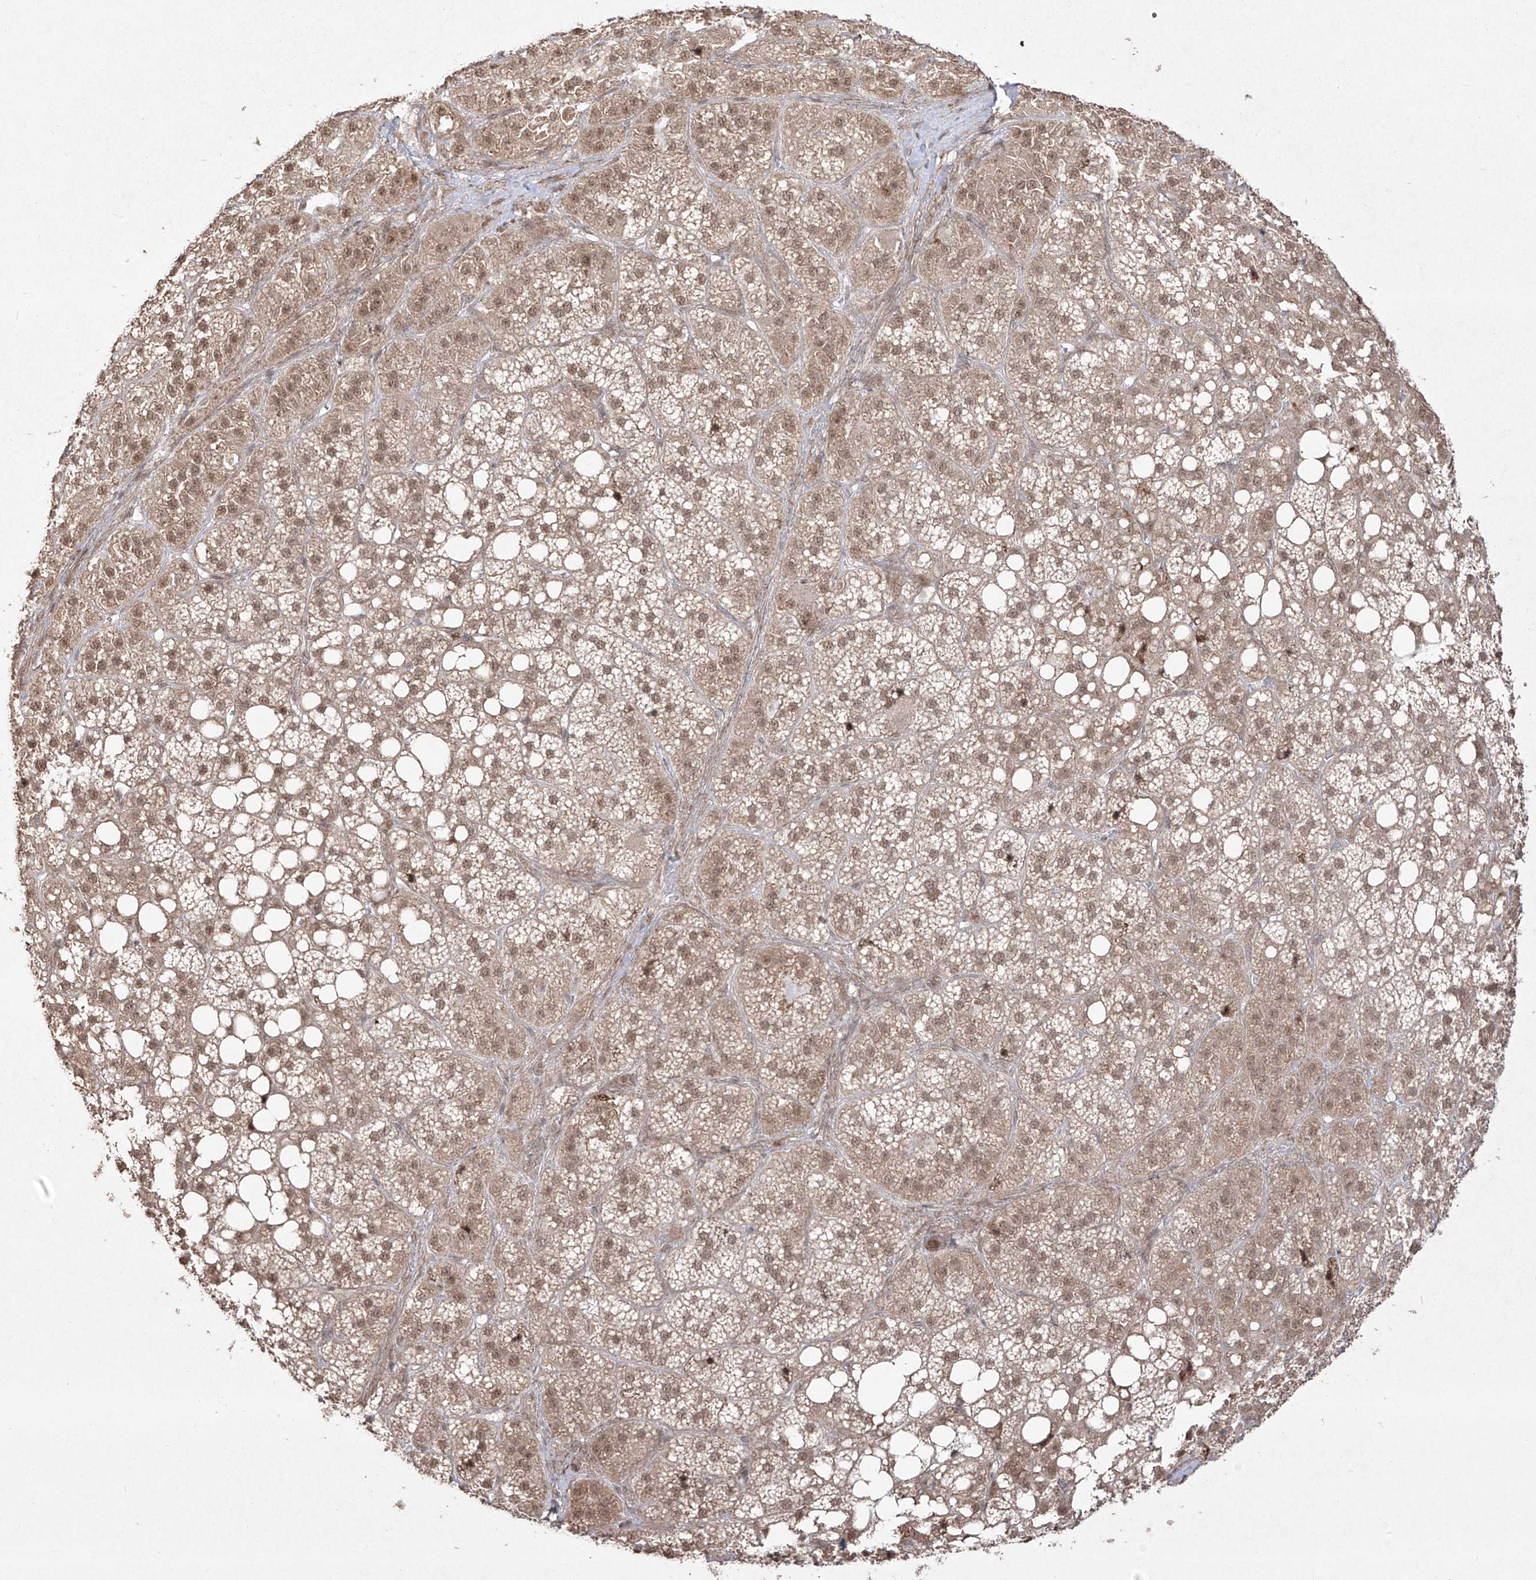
{"staining": {"intensity": "strong", "quantity": "25%-75%", "location": "cytoplasmic/membranous,nuclear"}, "tissue": "adrenal gland", "cell_type": "Glandular cells", "image_type": "normal", "snomed": [{"axis": "morphology", "description": "Normal tissue, NOS"}, {"axis": "topography", "description": "Adrenal gland"}], "caption": "A high amount of strong cytoplasmic/membranous,nuclear staining is appreciated in about 25%-75% of glandular cells in unremarkable adrenal gland.", "gene": "SNRNP27", "patient": {"sex": "female", "age": 59}}